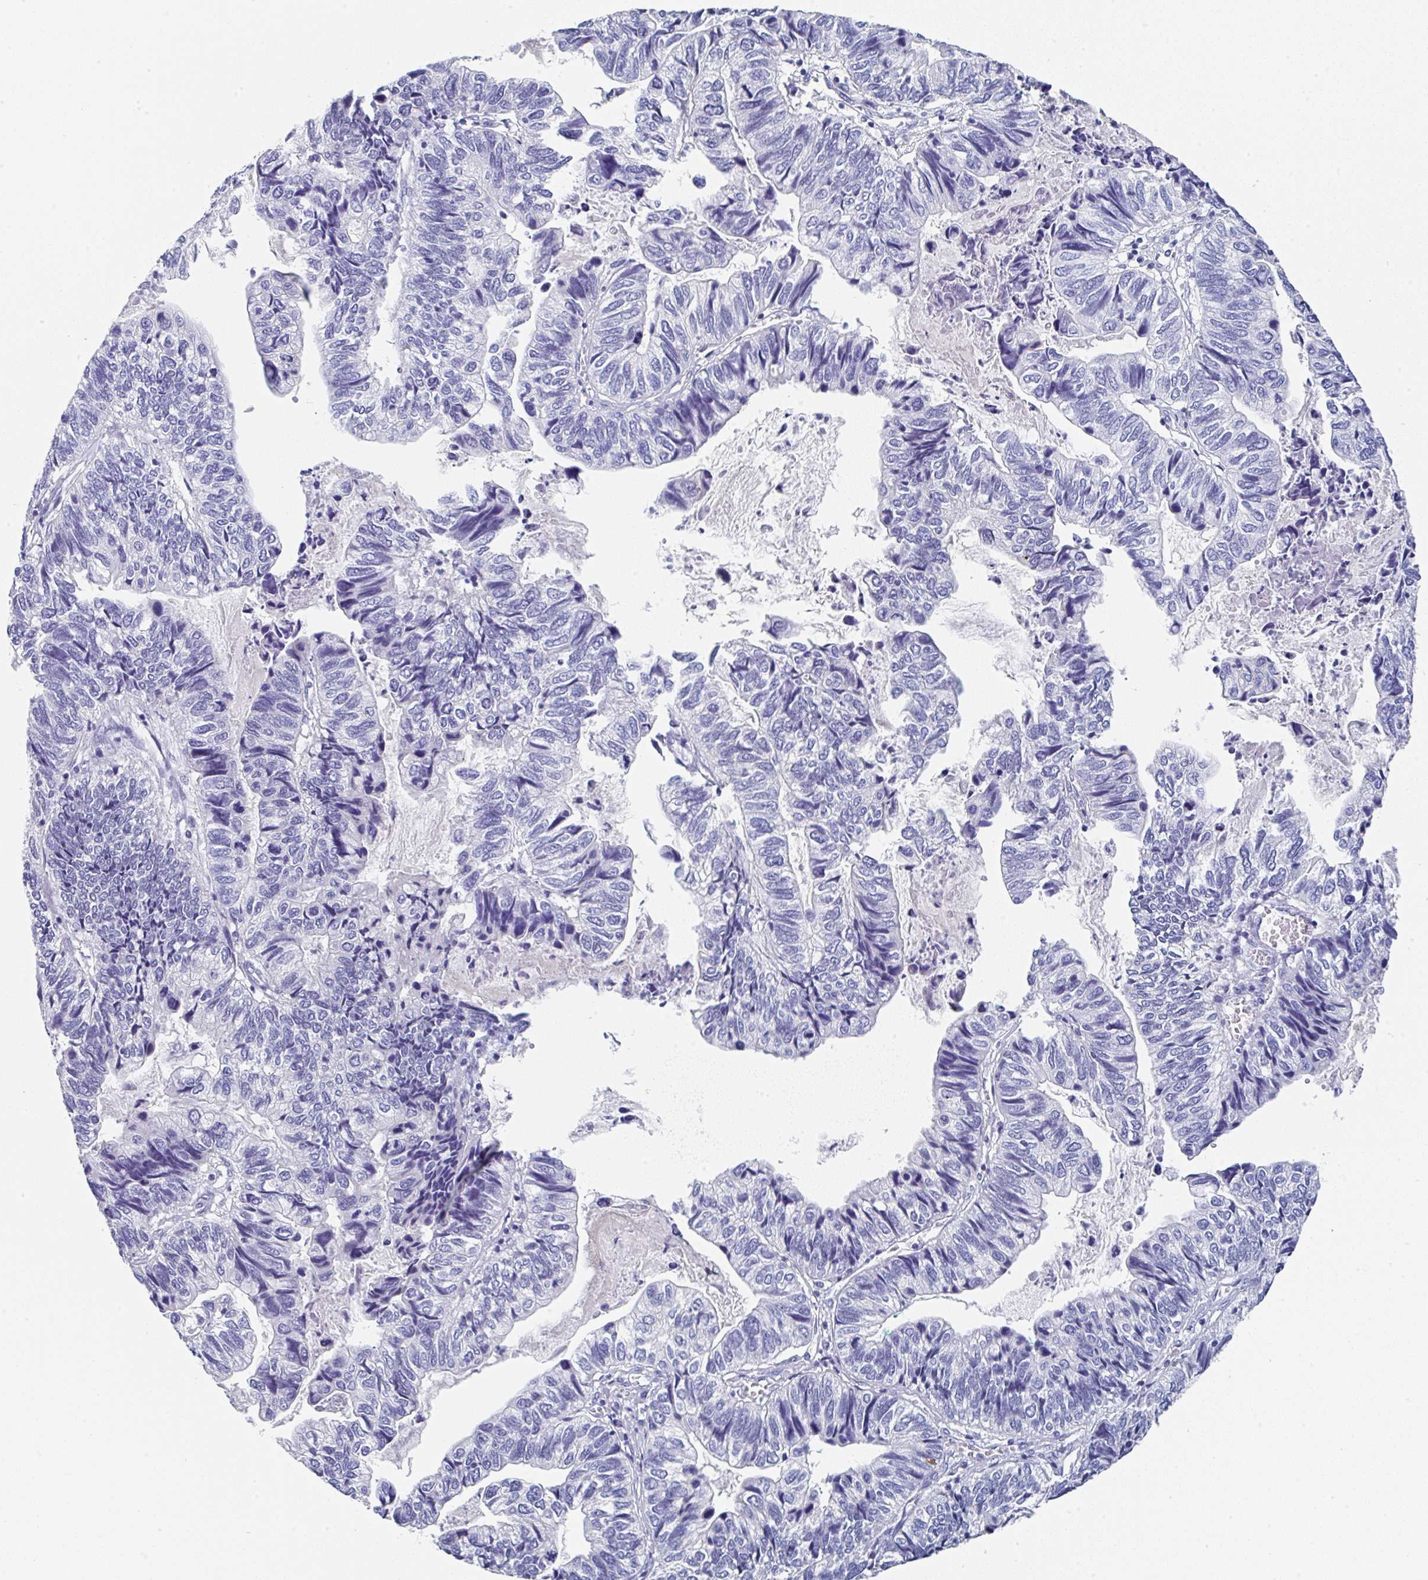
{"staining": {"intensity": "negative", "quantity": "none", "location": "none"}, "tissue": "stomach cancer", "cell_type": "Tumor cells", "image_type": "cancer", "snomed": [{"axis": "morphology", "description": "Adenocarcinoma, NOS"}, {"axis": "topography", "description": "Stomach, upper"}], "caption": "This is an IHC image of human stomach cancer (adenocarcinoma). There is no staining in tumor cells.", "gene": "TNFRSF8", "patient": {"sex": "female", "age": 67}}